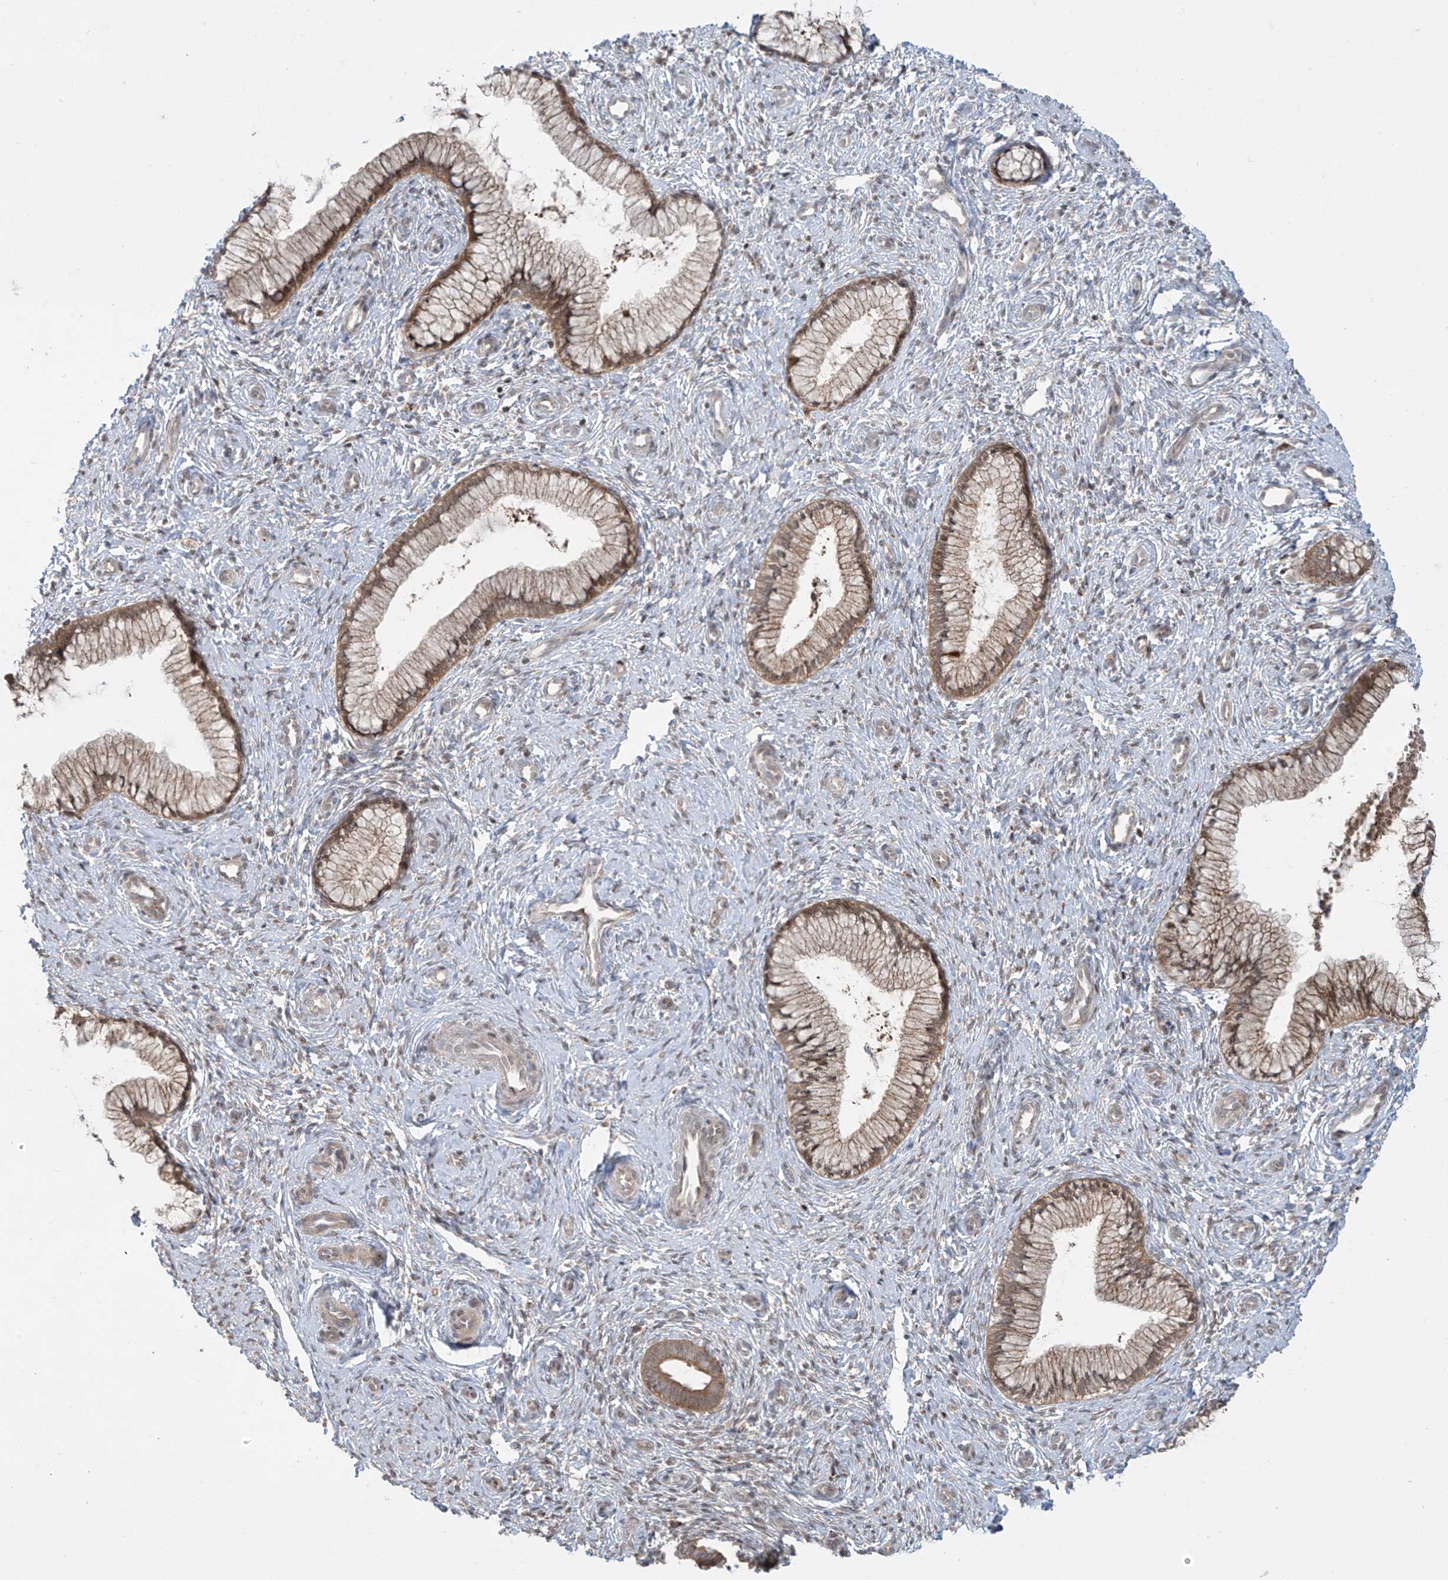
{"staining": {"intensity": "moderate", "quantity": ">75%", "location": "cytoplasmic/membranous"}, "tissue": "cervix", "cell_type": "Glandular cells", "image_type": "normal", "snomed": [{"axis": "morphology", "description": "Normal tissue, NOS"}, {"axis": "topography", "description": "Cervix"}], "caption": "Immunohistochemical staining of normal human cervix demonstrates medium levels of moderate cytoplasmic/membranous positivity in about >75% of glandular cells. (DAB (3,3'-diaminobenzidine) IHC, brown staining for protein, blue staining for nuclei).", "gene": "PPAT", "patient": {"sex": "female", "age": 27}}